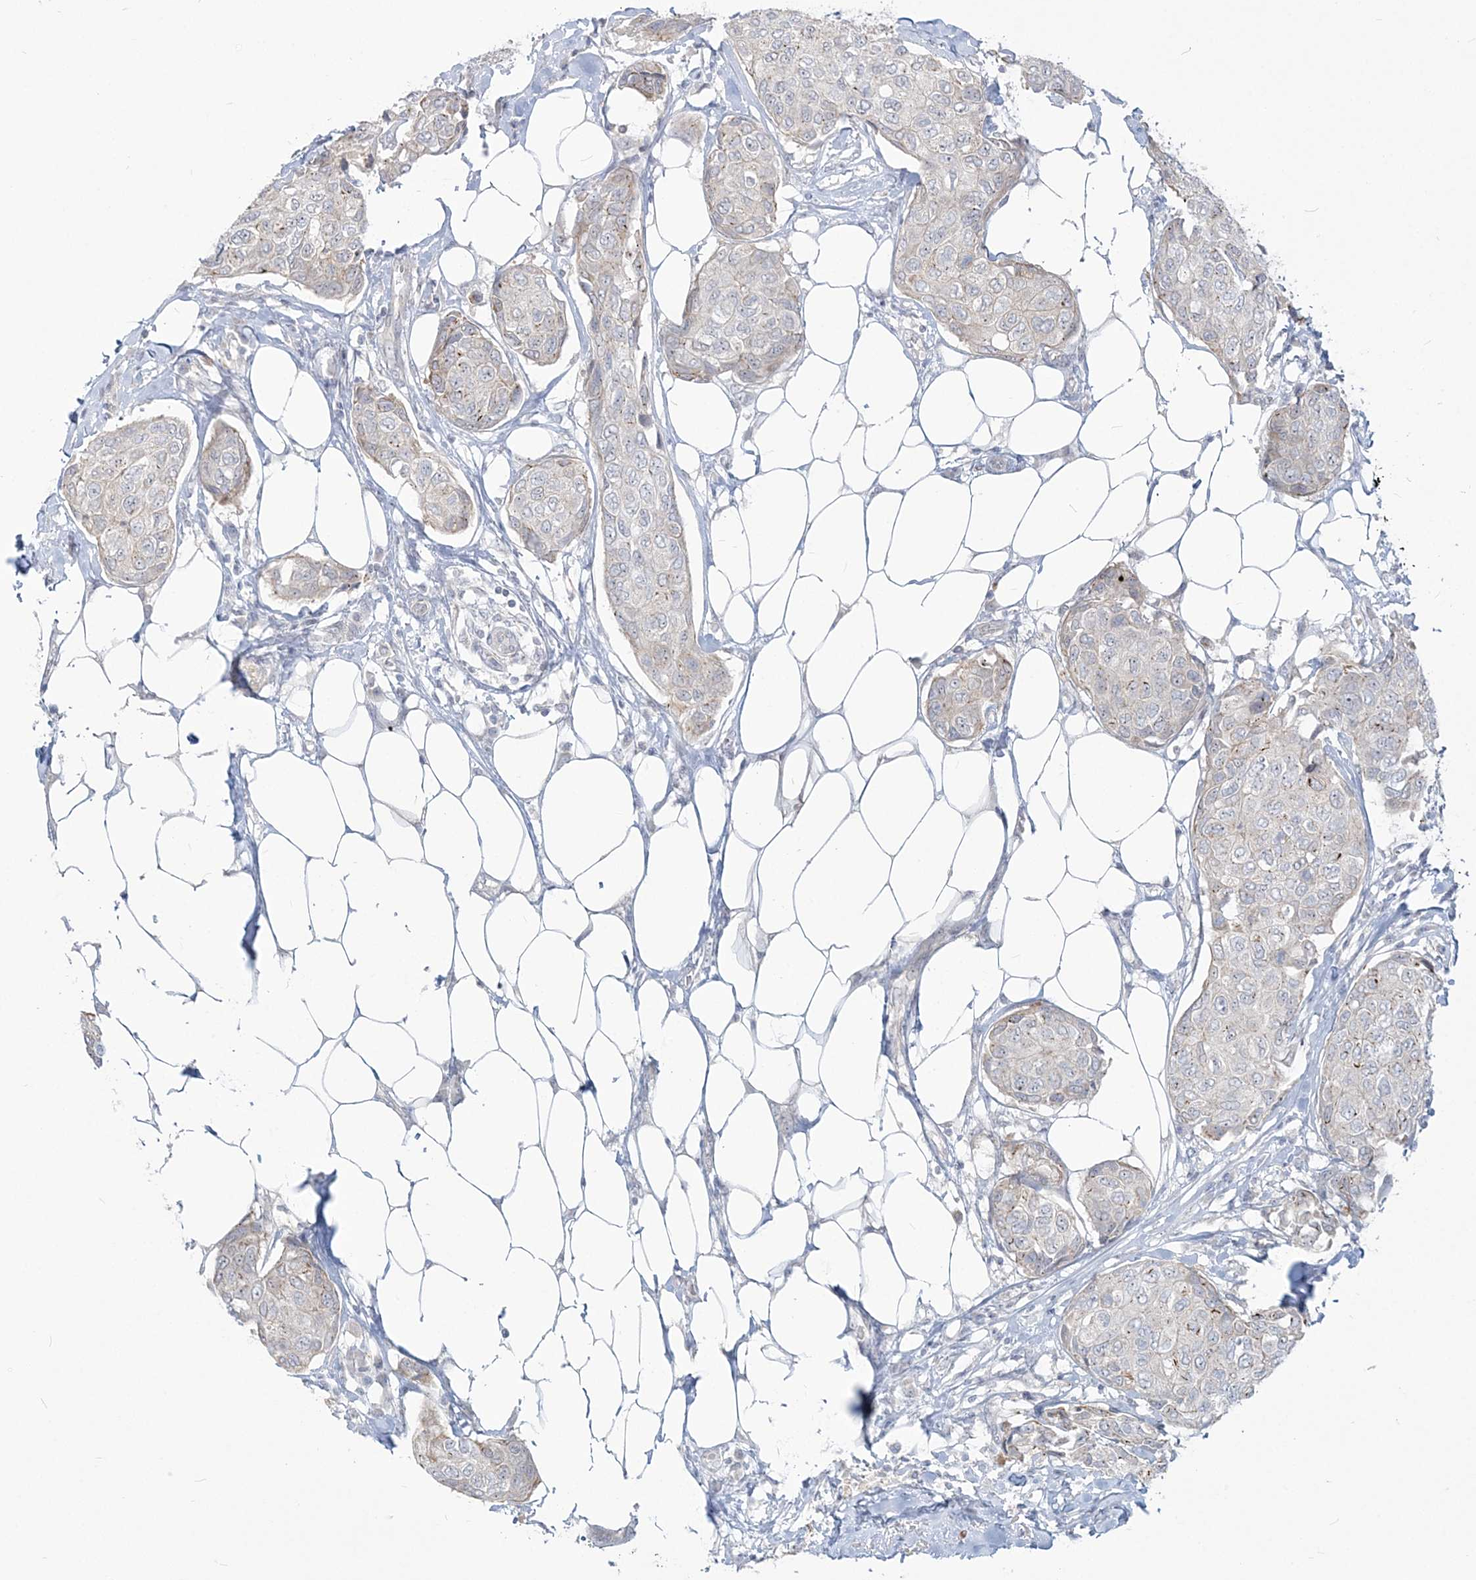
{"staining": {"intensity": "negative", "quantity": "none", "location": "none"}, "tissue": "breast cancer", "cell_type": "Tumor cells", "image_type": "cancer", "snomed": [{"axis": "morphology", "description": "Duct carcinoma"}, {"axis": "topography", "description": "Breast"}], "caption": "Histopathology image shows no protein expression in tumor cells of breast cancer tissue.", "gene": "SDAD1", "patient": {"sex": "female", "age": 80}}